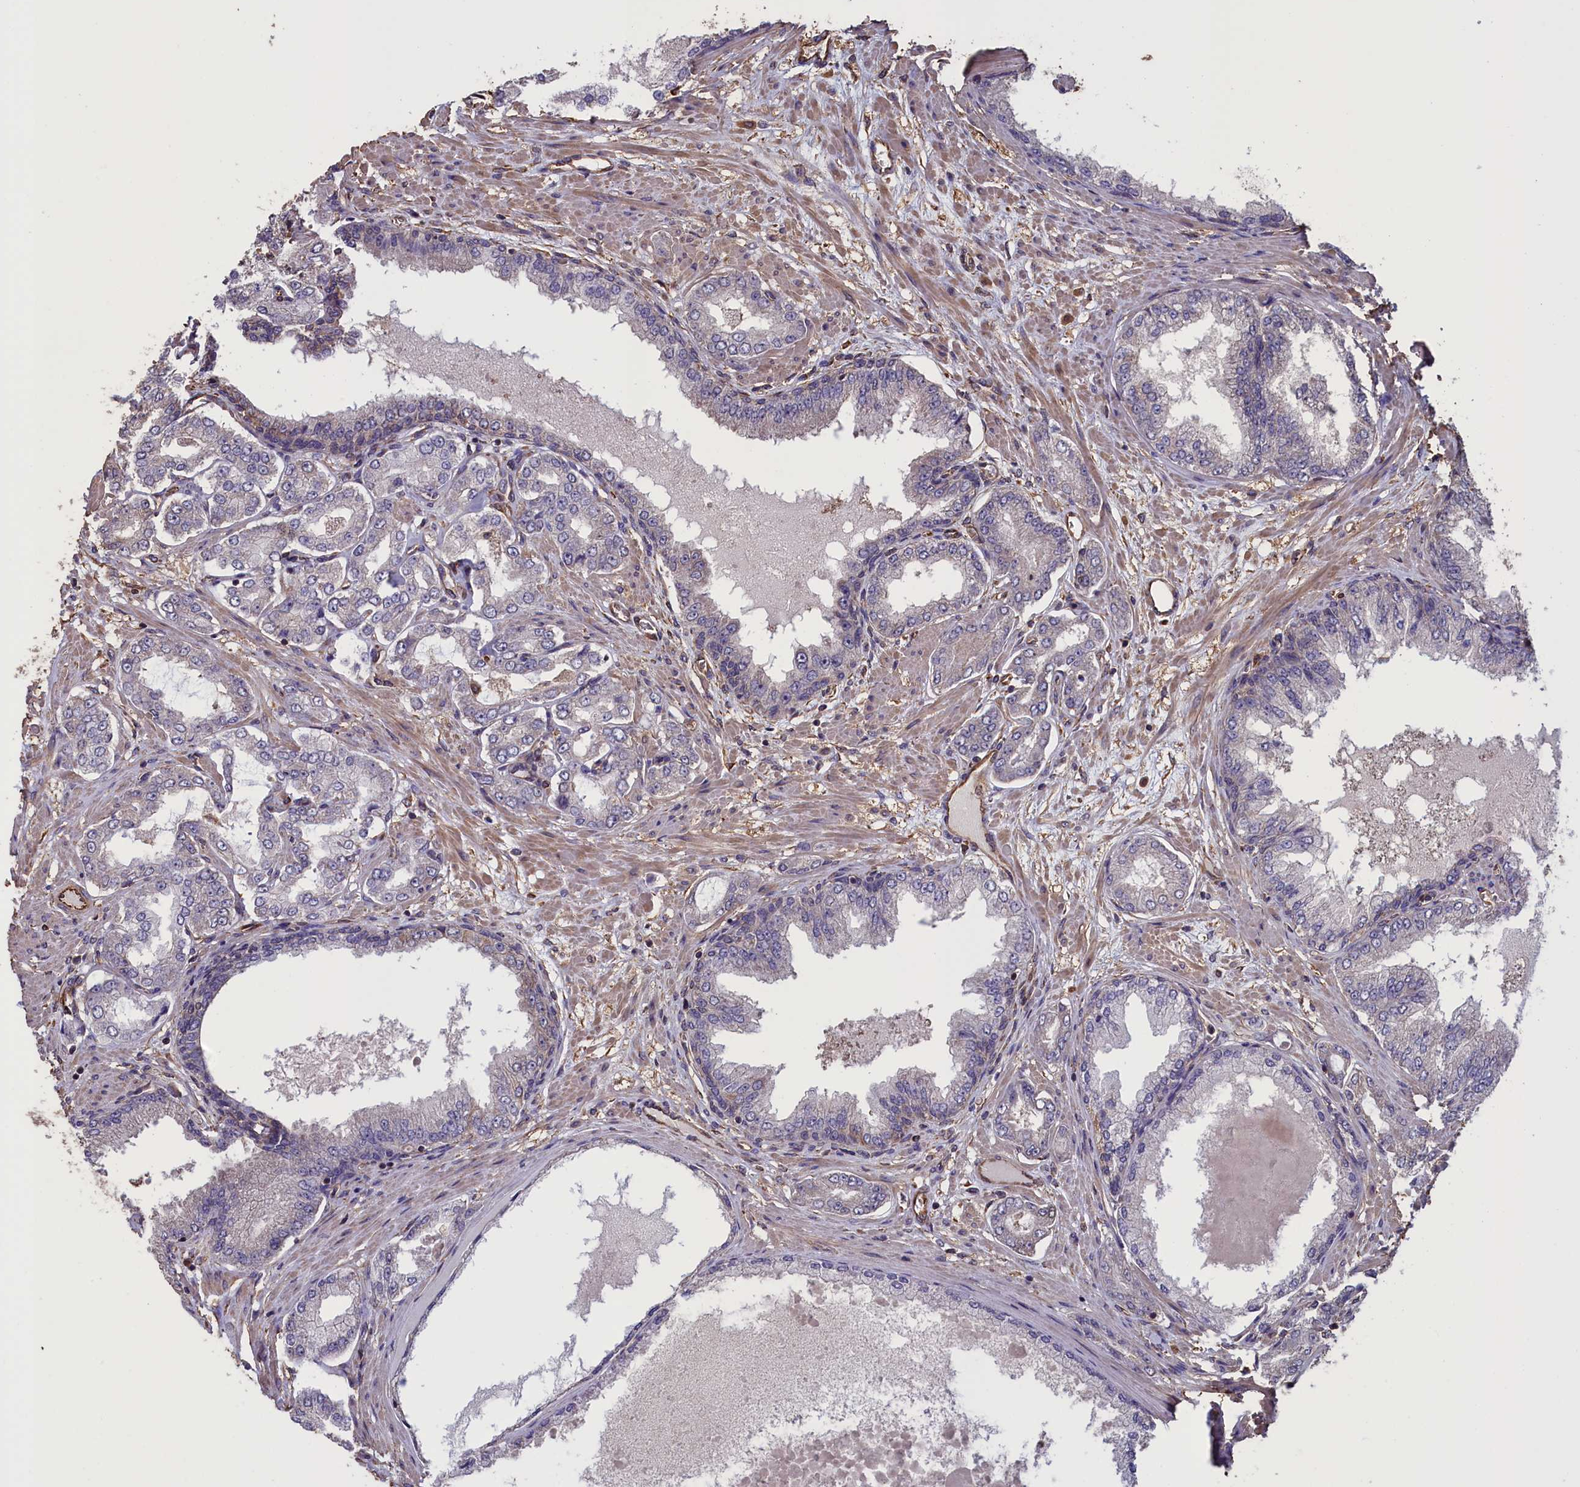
{"staining": {"intensity": "negative", "quantity": "none", "location": "none"}, "tissue": "prostate cancer", "cell_type": "Tumor cells", "image_type": "cancer", "snomed": [{"axis": "morphology", "description": "Adenocarcinoma, Low grade"}, {"axis": "topography", "description": "Prostate"}], "caption": "The histopathology image exhibits no staining of tumor cells in prostate low-grade adenocarcinoma.", "gene": "DAPK3", "patient": {"sex": "male", "age": 63}}